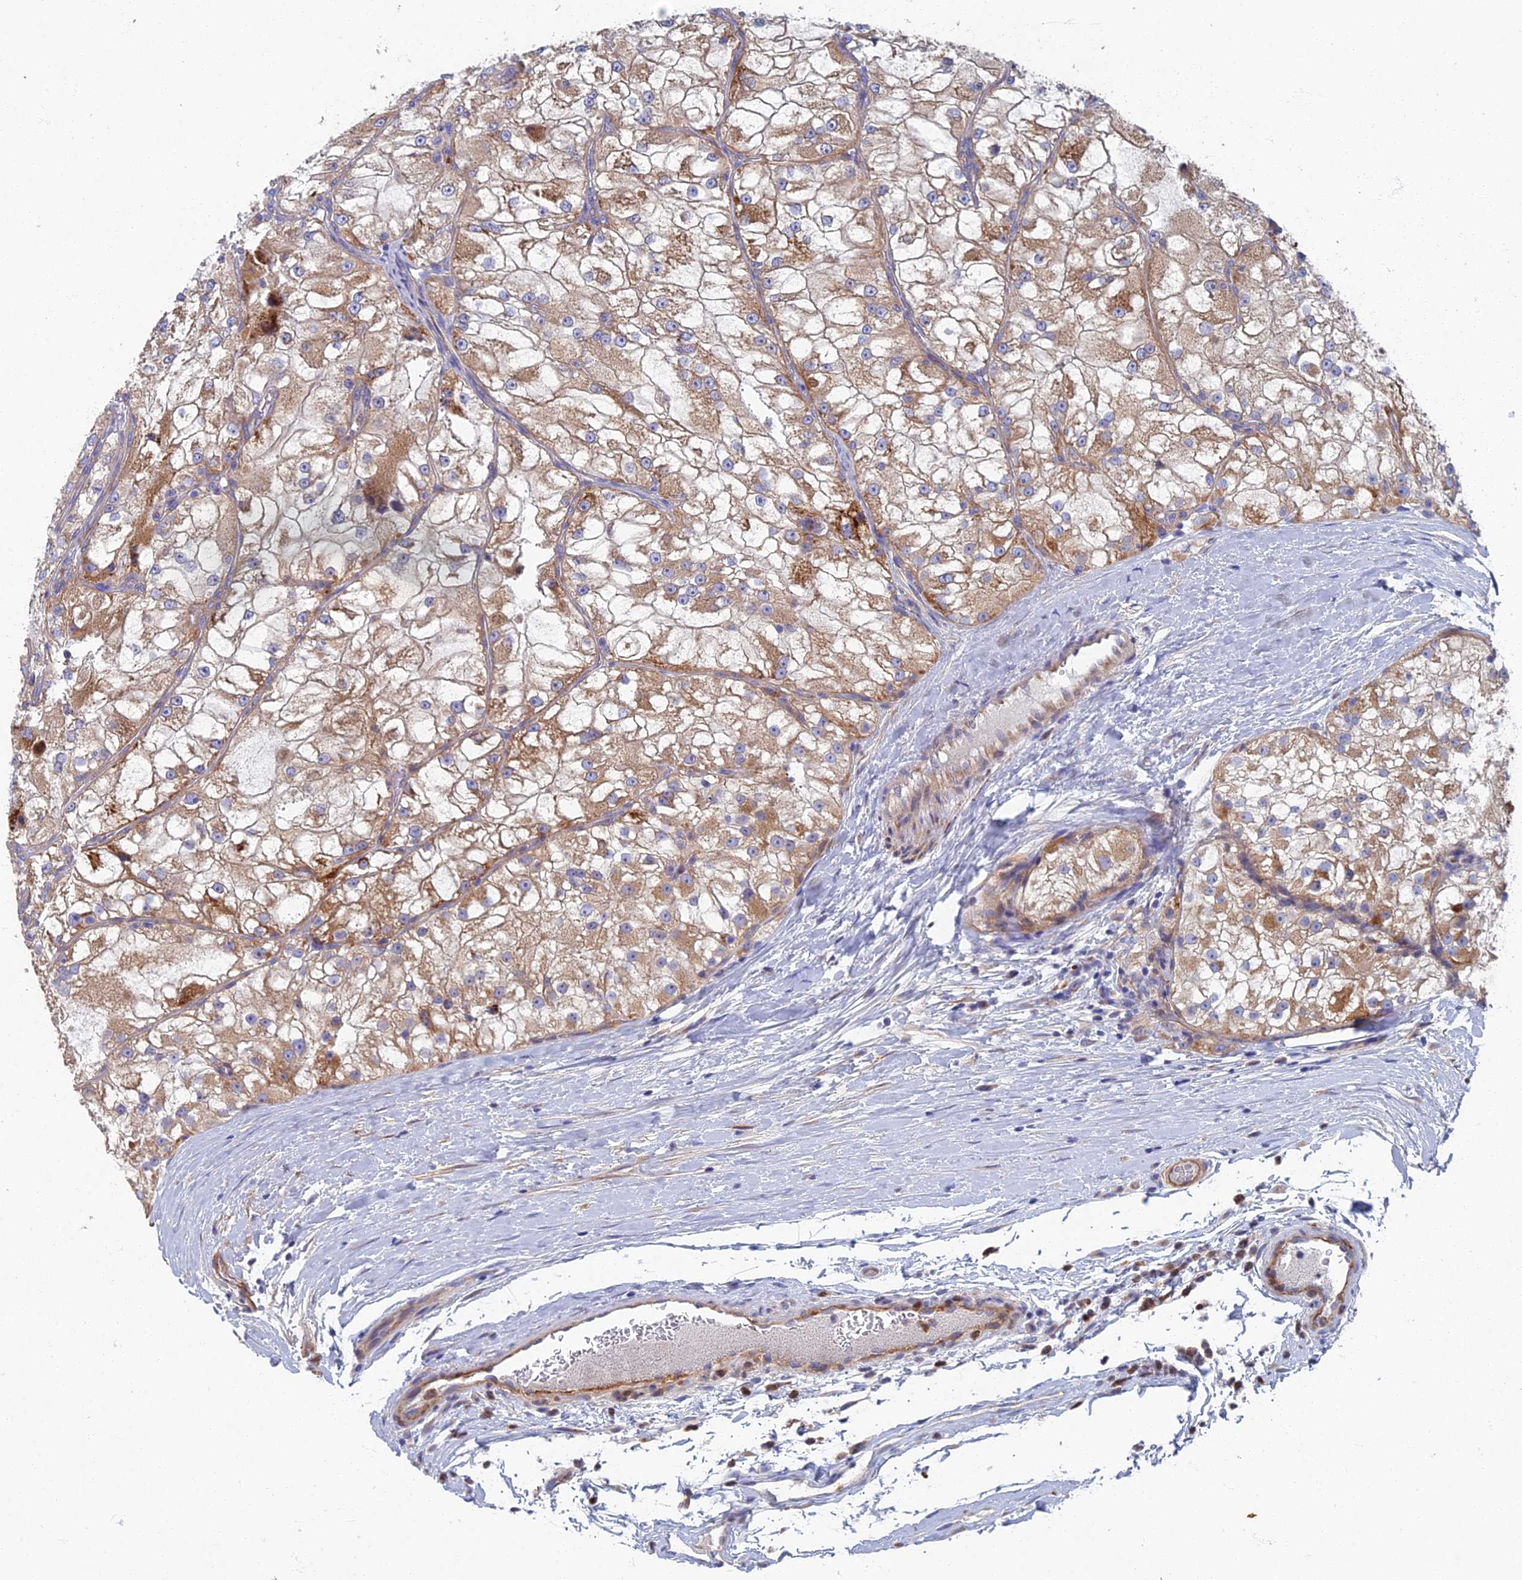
{"staining": {"intensity": "moderate", "quantity": ">75%", "location": "cytoplasmic/membranous"}, "tissue": "renal cancer", "cell_type": "Tumor cells", "image_type": "cancer", "snomed": [{"axis": "morphology", "description": "Adenocarcinoma, NOS"}, {"axis": "topography", "description": "Kidney"}], "caption": "A medium amount of moderate cytoplasmic/membranous expression is present in approximately >75% of tumor cells in adenocarcinoma (renal) tissue.", "gene": "RNASEK", "patient": {"sex": "female", "age": 72}}